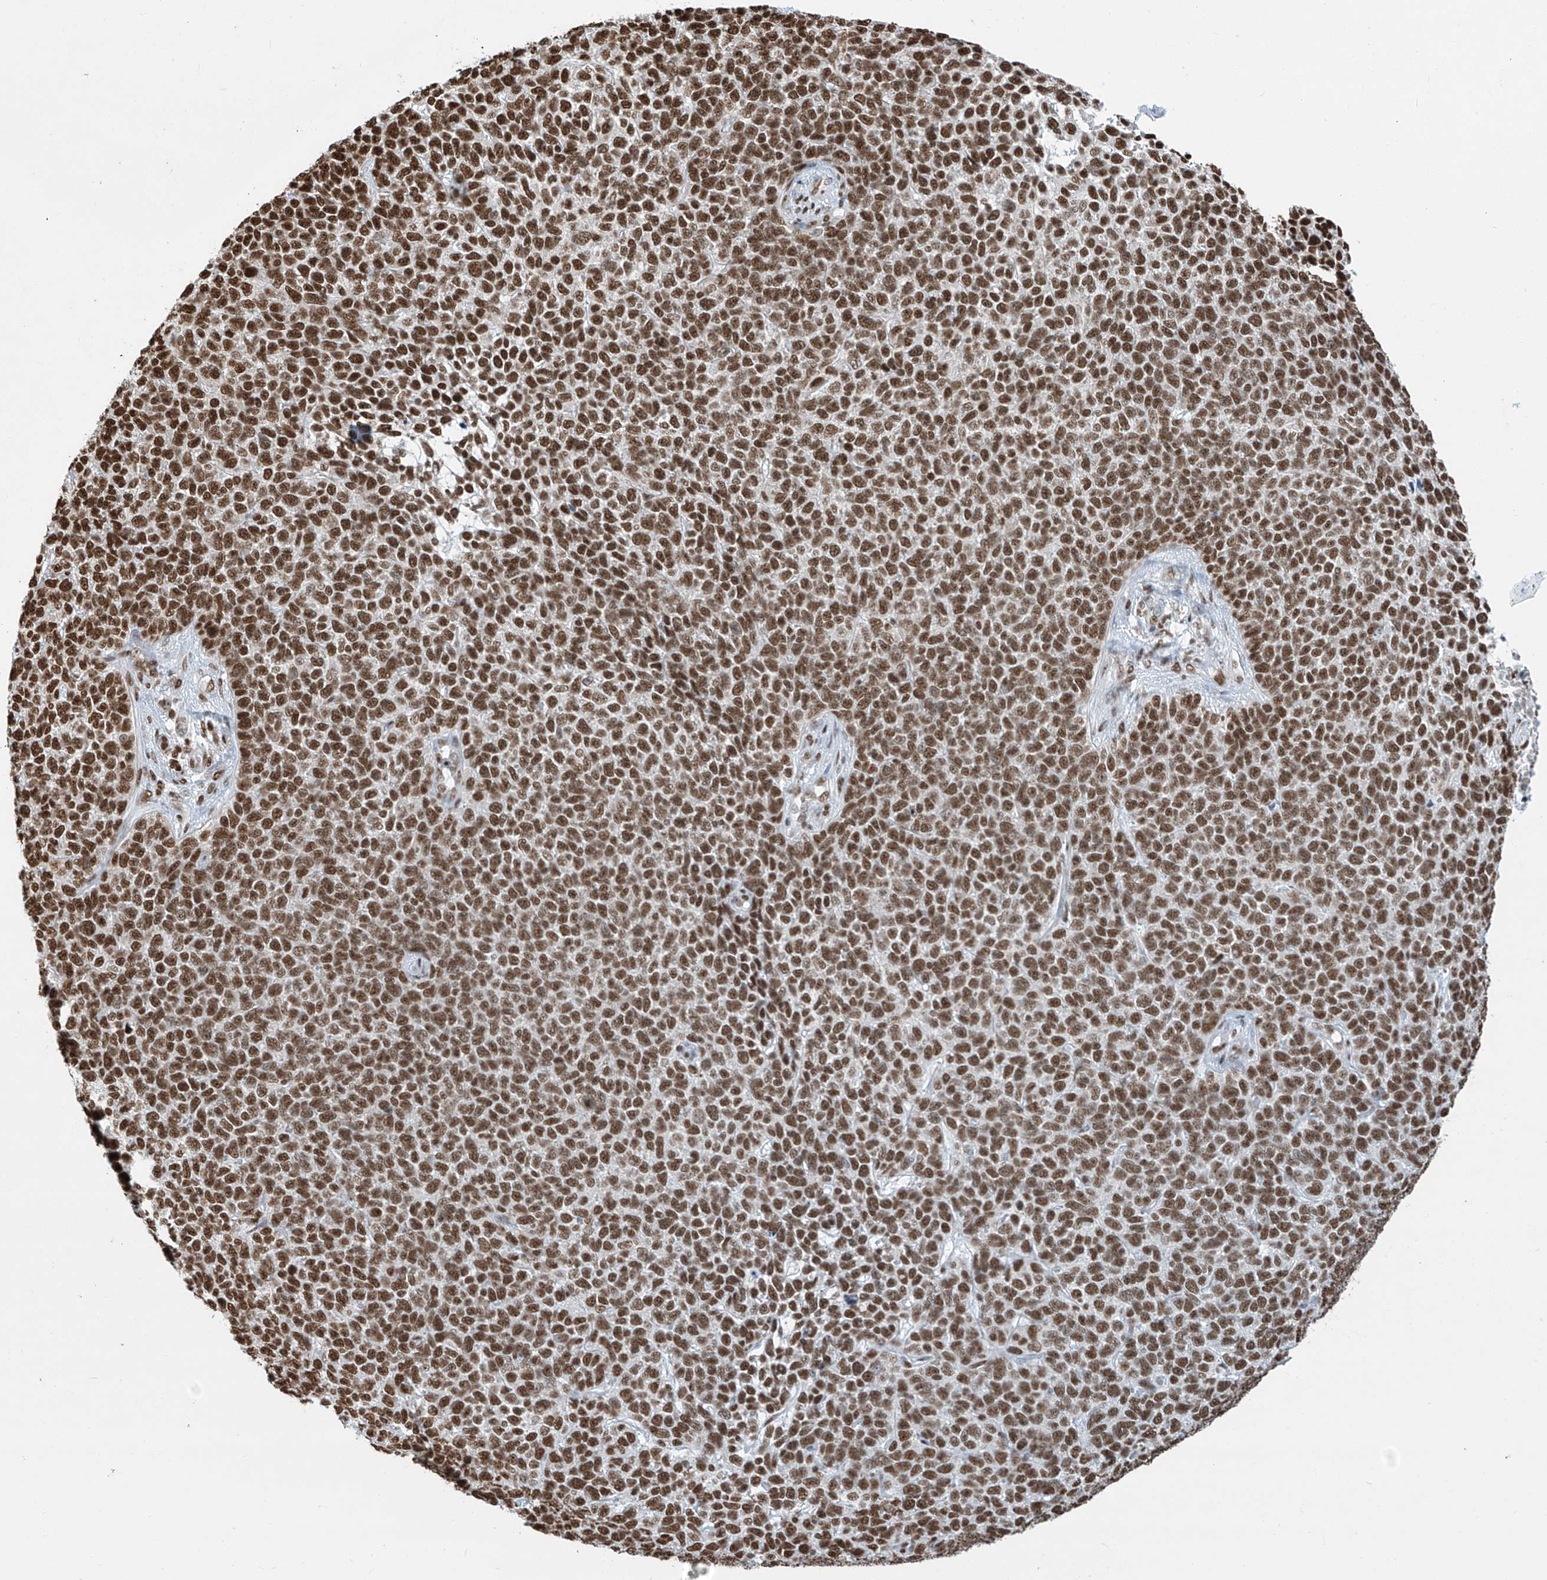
{"staining": {"intensity": "strong", "quantity": ">75%", "location": "nuclear"}, "tissue": "skin cancer", "cell_type": "Tumor cells", "image_type": "cancer", "snomed": [{"axis": "morphology", "description": "Basal cell carcinoma"}, {"axis": "topography", "description": "Skin"}], "caption": "Tumor cells demonstrate high levels of strong nuclear expression in approximately >75% of cells in skin basal cell carcinoma. The protein is shown in brown color, while the nuclei are stained blue.", "gene": "SARNP", "patient": {"sex": "female", "age": 84}}